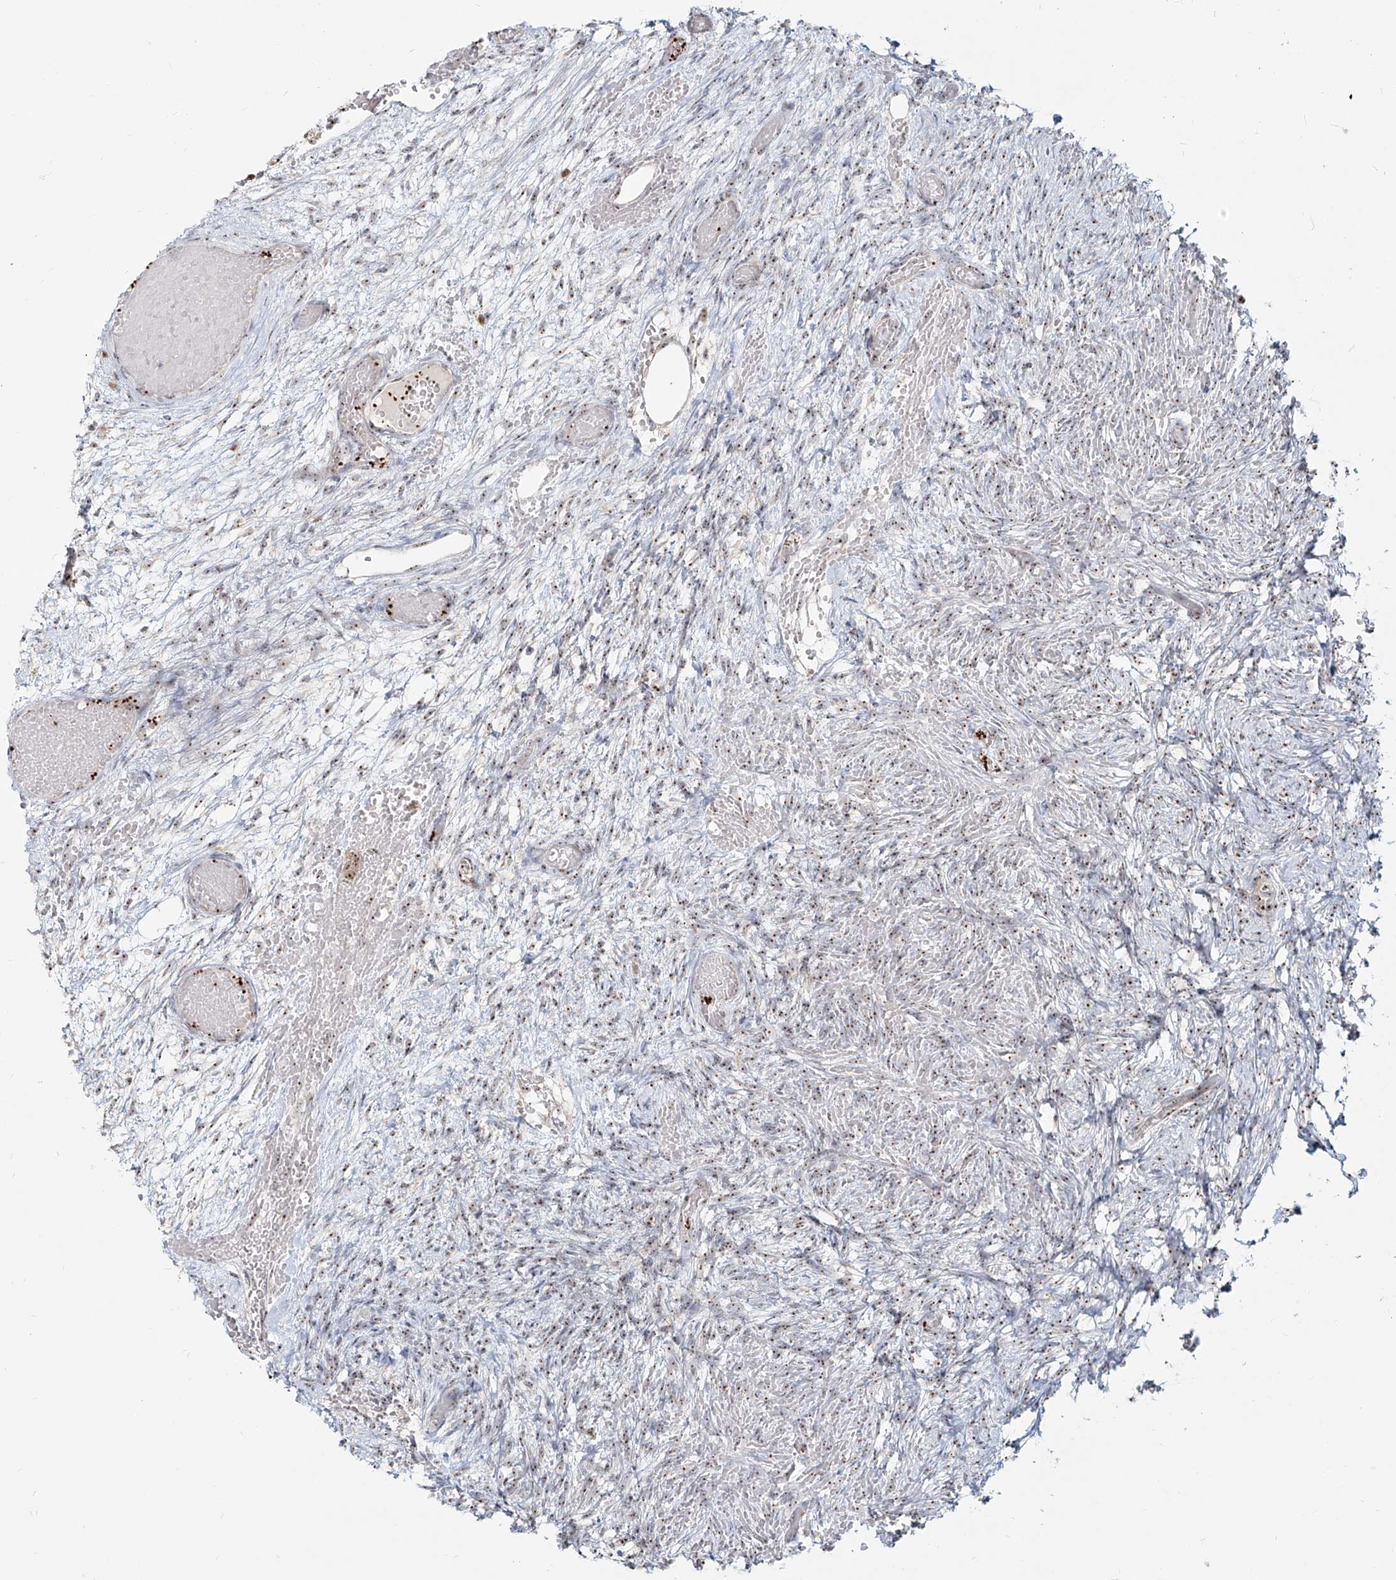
{"staining": {"intensity": "weak", "quantity": "25%-75%", "location": "nuclear"}, "tissue": "ovary", "cell_type": "Ovarian stroma cells", "image_type": "normal", "snomed": [{"axis": "morphology", "description": "Adenocarcinoma, NOS"}, {"axis": "topography", "description": "Endometrium"}], "caption": "DAB (3,3'-diaminobenzidine) immunohistochemical staining of benign human ovary exhibits weak nuclear protein expression in approximately 25%-75% of ovarian stroma cells.", "gene": "BYSL", "patient": {"sex": "female", "age": 32}}